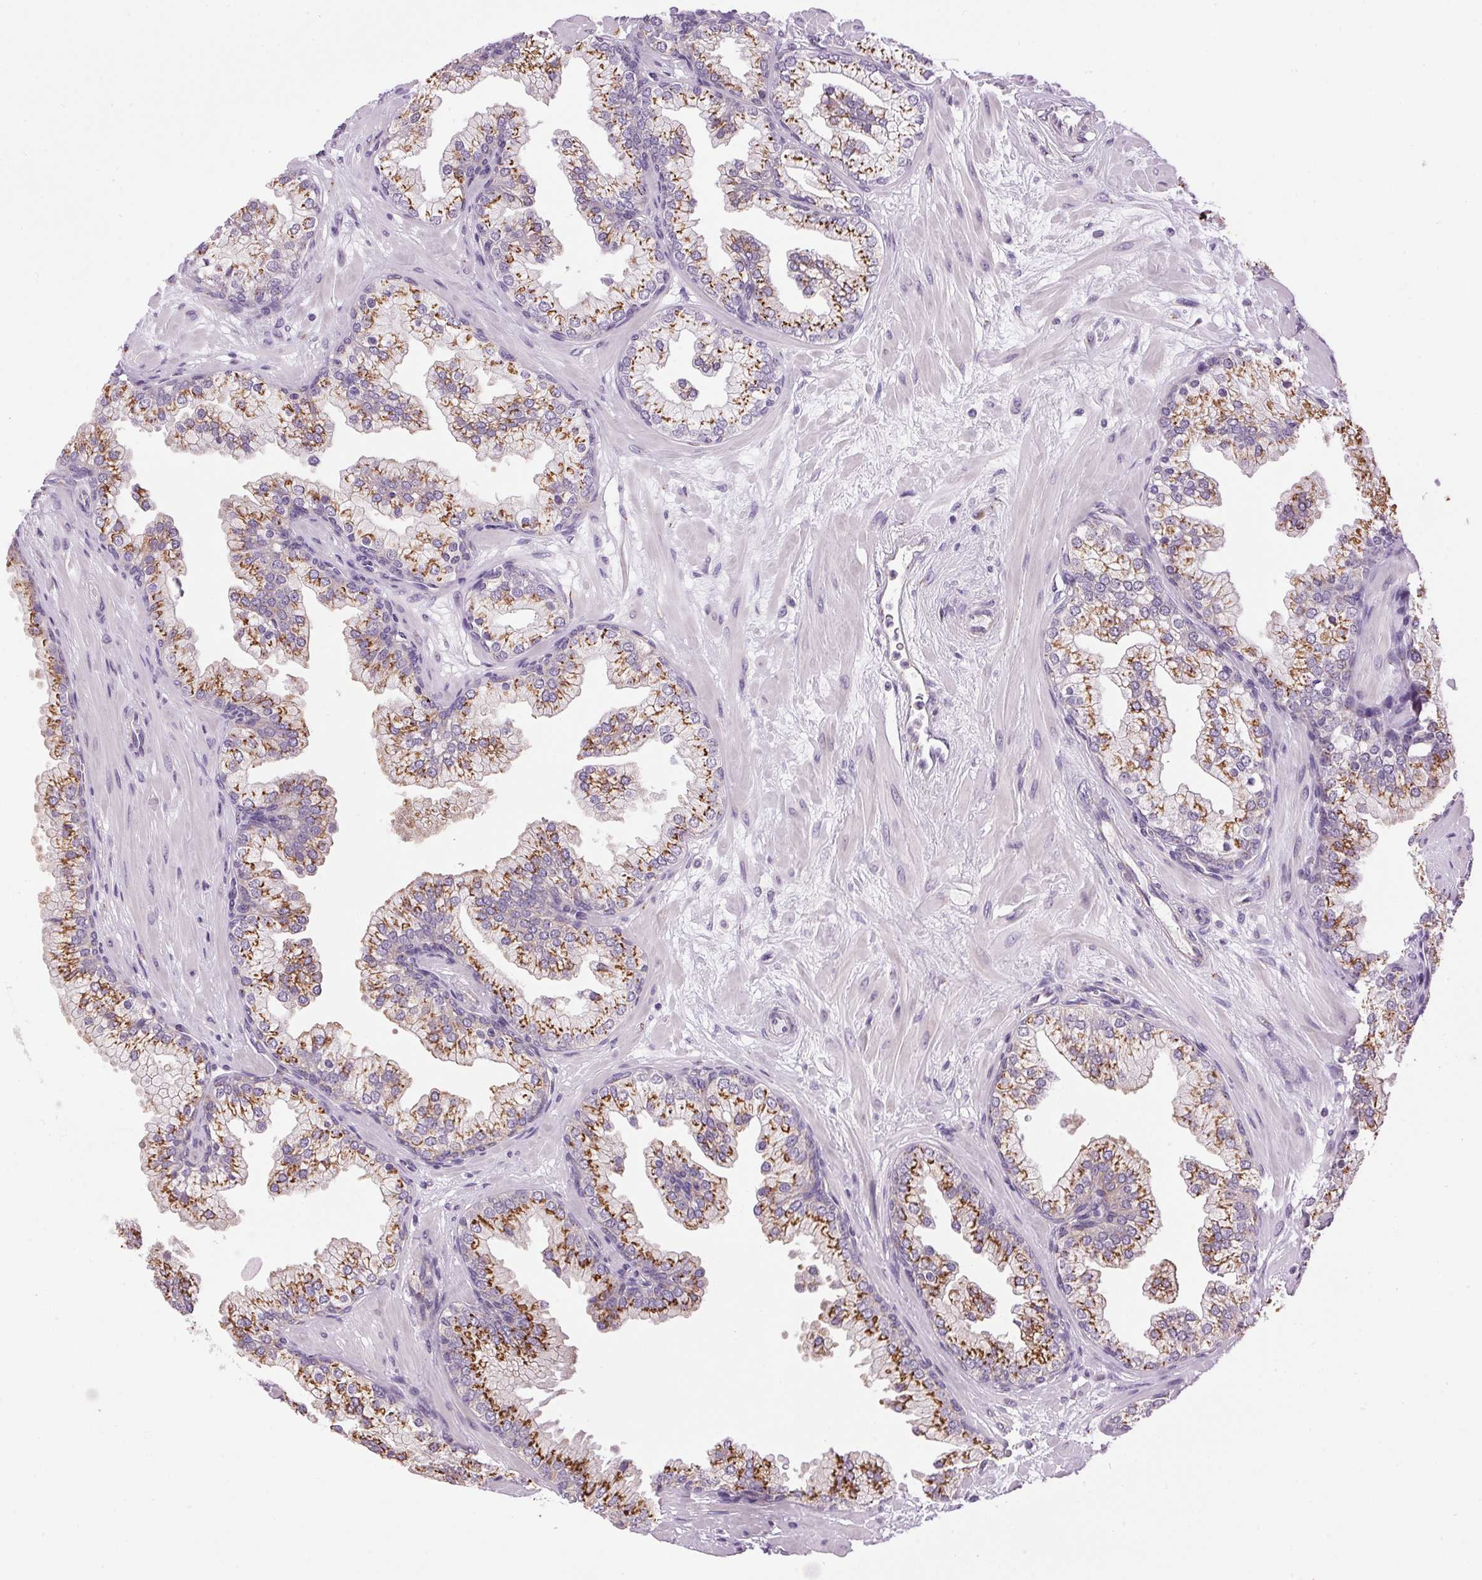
{"staining": {"intensity": "moderate", "quantity": ">75%", "location": "cytoplasmic/membranous"}, "tissue": "prostate", "cell_type": "Glandular cells", "image_type": "normal", "snomed": [{"axis": "morphology", "description": "Normal tissue, NOS"}, {"axis": "topography", "description": "Prostate"}, {"axis": "topography", "description": "Peripheral nerve tissue"}], "caption": "Glandular cells demonstrate medium levels of moderate cytoplasmic/membranous staining in approximately >75% of cells in unremarkable human prostate.", "gene": "GOLPH3", "patient": {"sex": "male", "age": 61}}